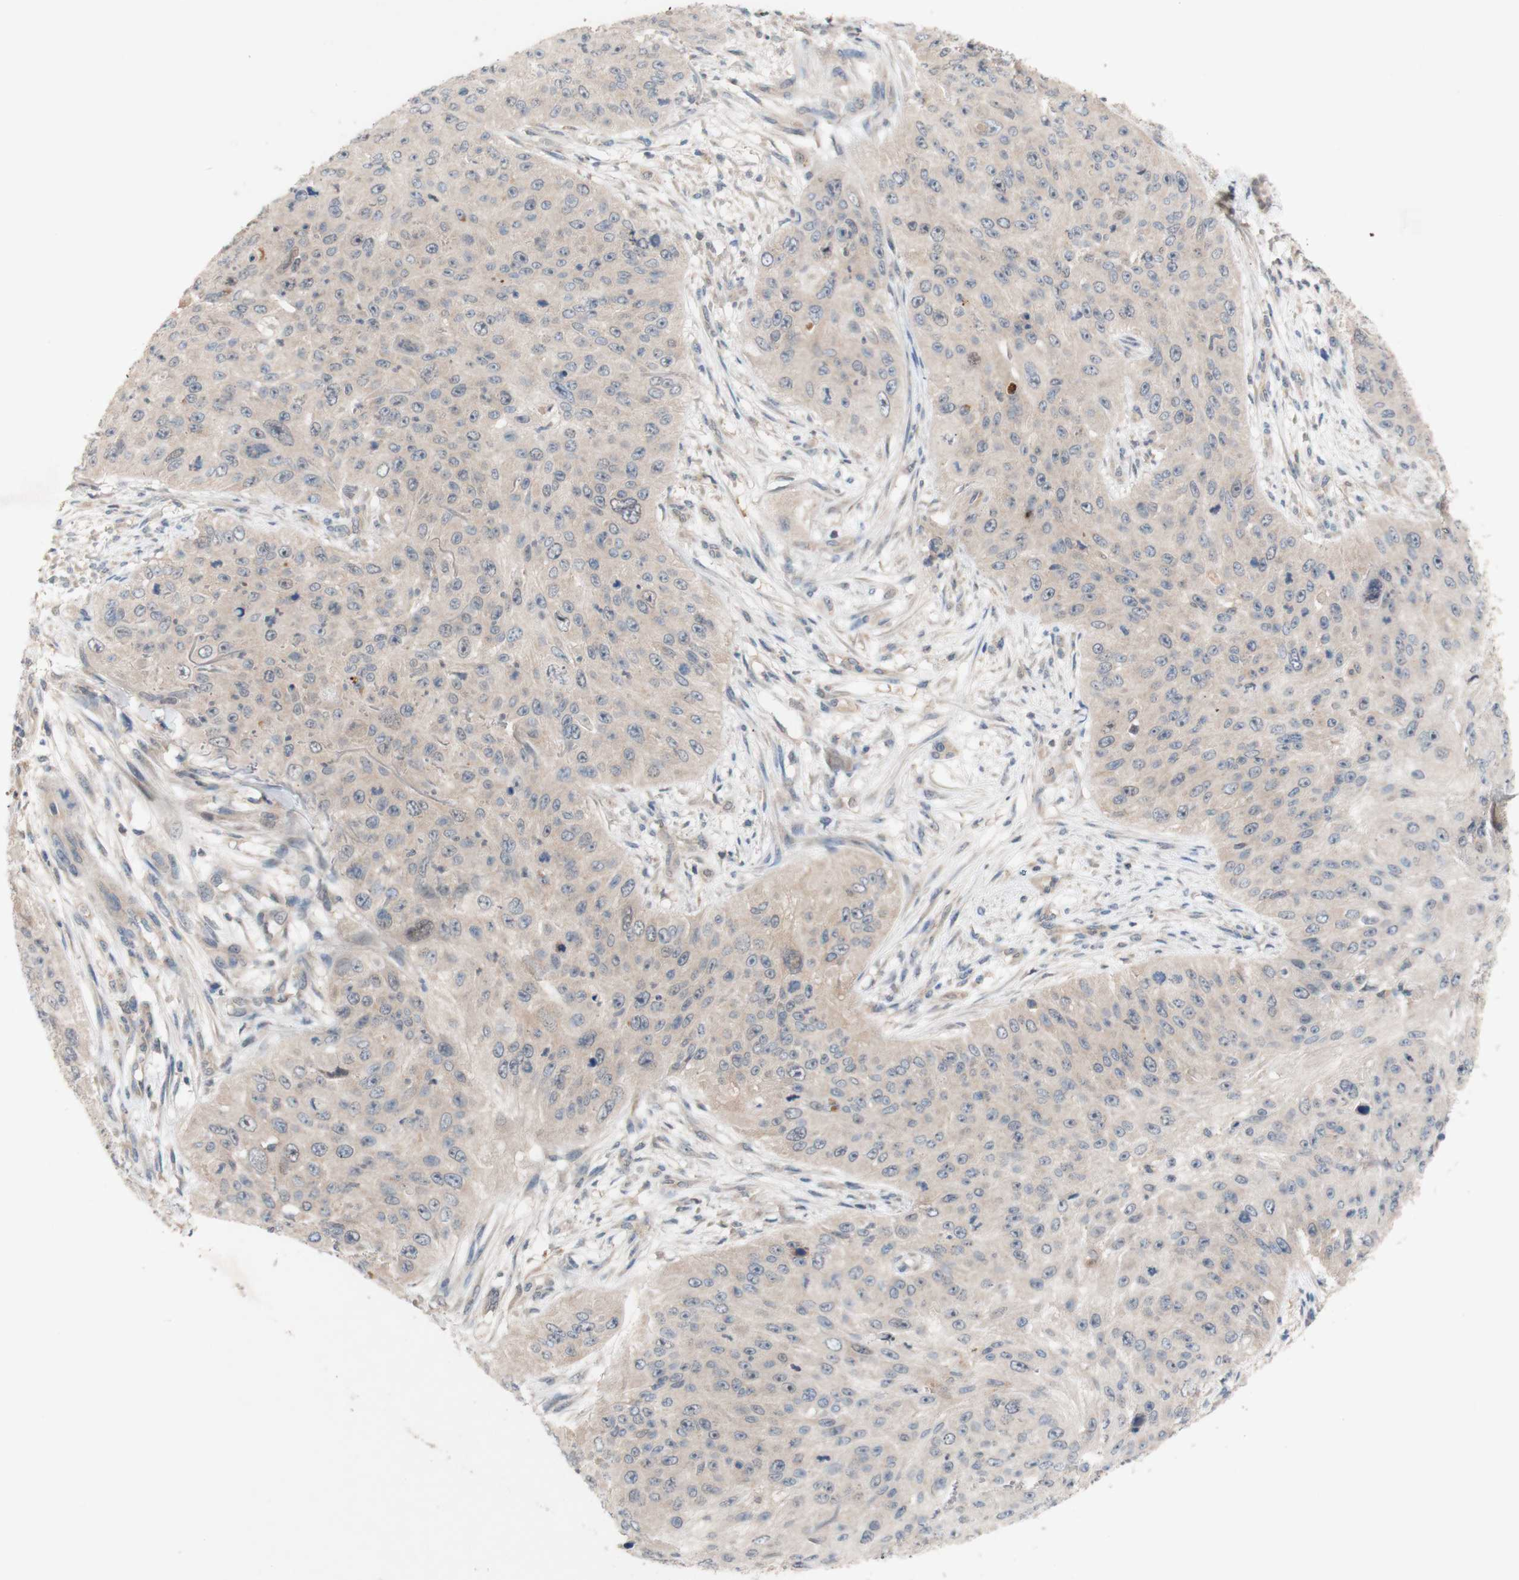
{"staining": {"intensity": "weak", "quantity": "<25%", "location": "cytoplasmic/membranous"}, "tissue": "skin cancer", "cell_type": "Tumor cells", "image_type": "cancer", "snomed": [{"axis": "morphology", "description": "Squamous cell carcinoma, NOS"}, {"axis": "topography", "description": "Skin"}], "caption": "Immunohistochemical staining of human squamous cell carcinoma (skin) reveals no significant expression in tumor cells.", "gene": "PEX2", "patient": {"sex": "female", "age": 80}}